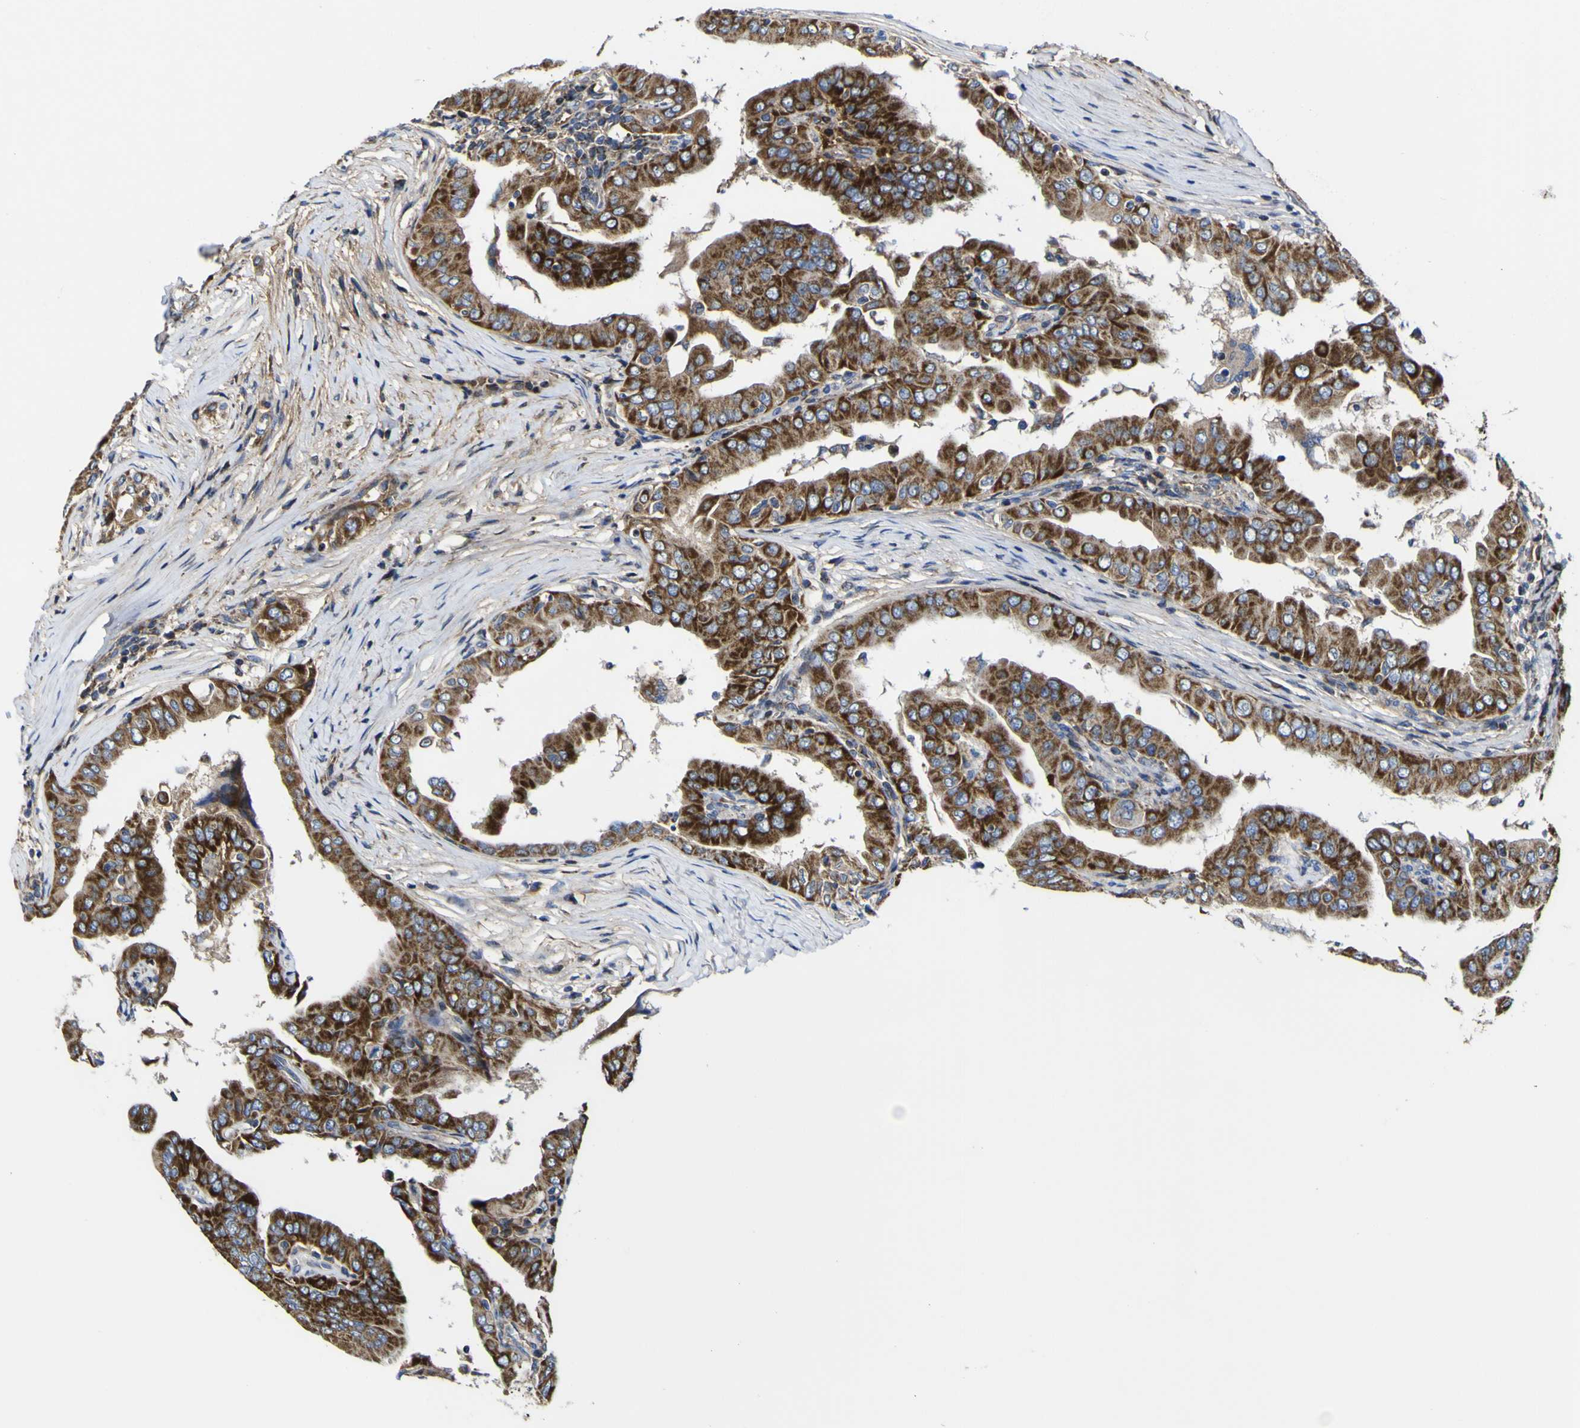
{"staining": {"intensity": "strong", "quantity": ">75%", "location": "cytoplasmic/membranous"}, "tissue": "thyroid cancer", "cell_type": "Tumor cells", "image_type": "cancer", "snomed": [{"axis": "morphology", "description": "Papillary adenocarcinoma, NOS"}, {"axis": "topography", "description": "Thyroid gland"}], "caption": "IHC (DAB (3,3'-diaminobenzidine)) staining of thyroid cancer exhibits strong cytoplasmic/membranous protein expression in approximately >75% of tumor cells.", "gene": "CCDC90B", "patient": {"sex": "male", "age": 33}}